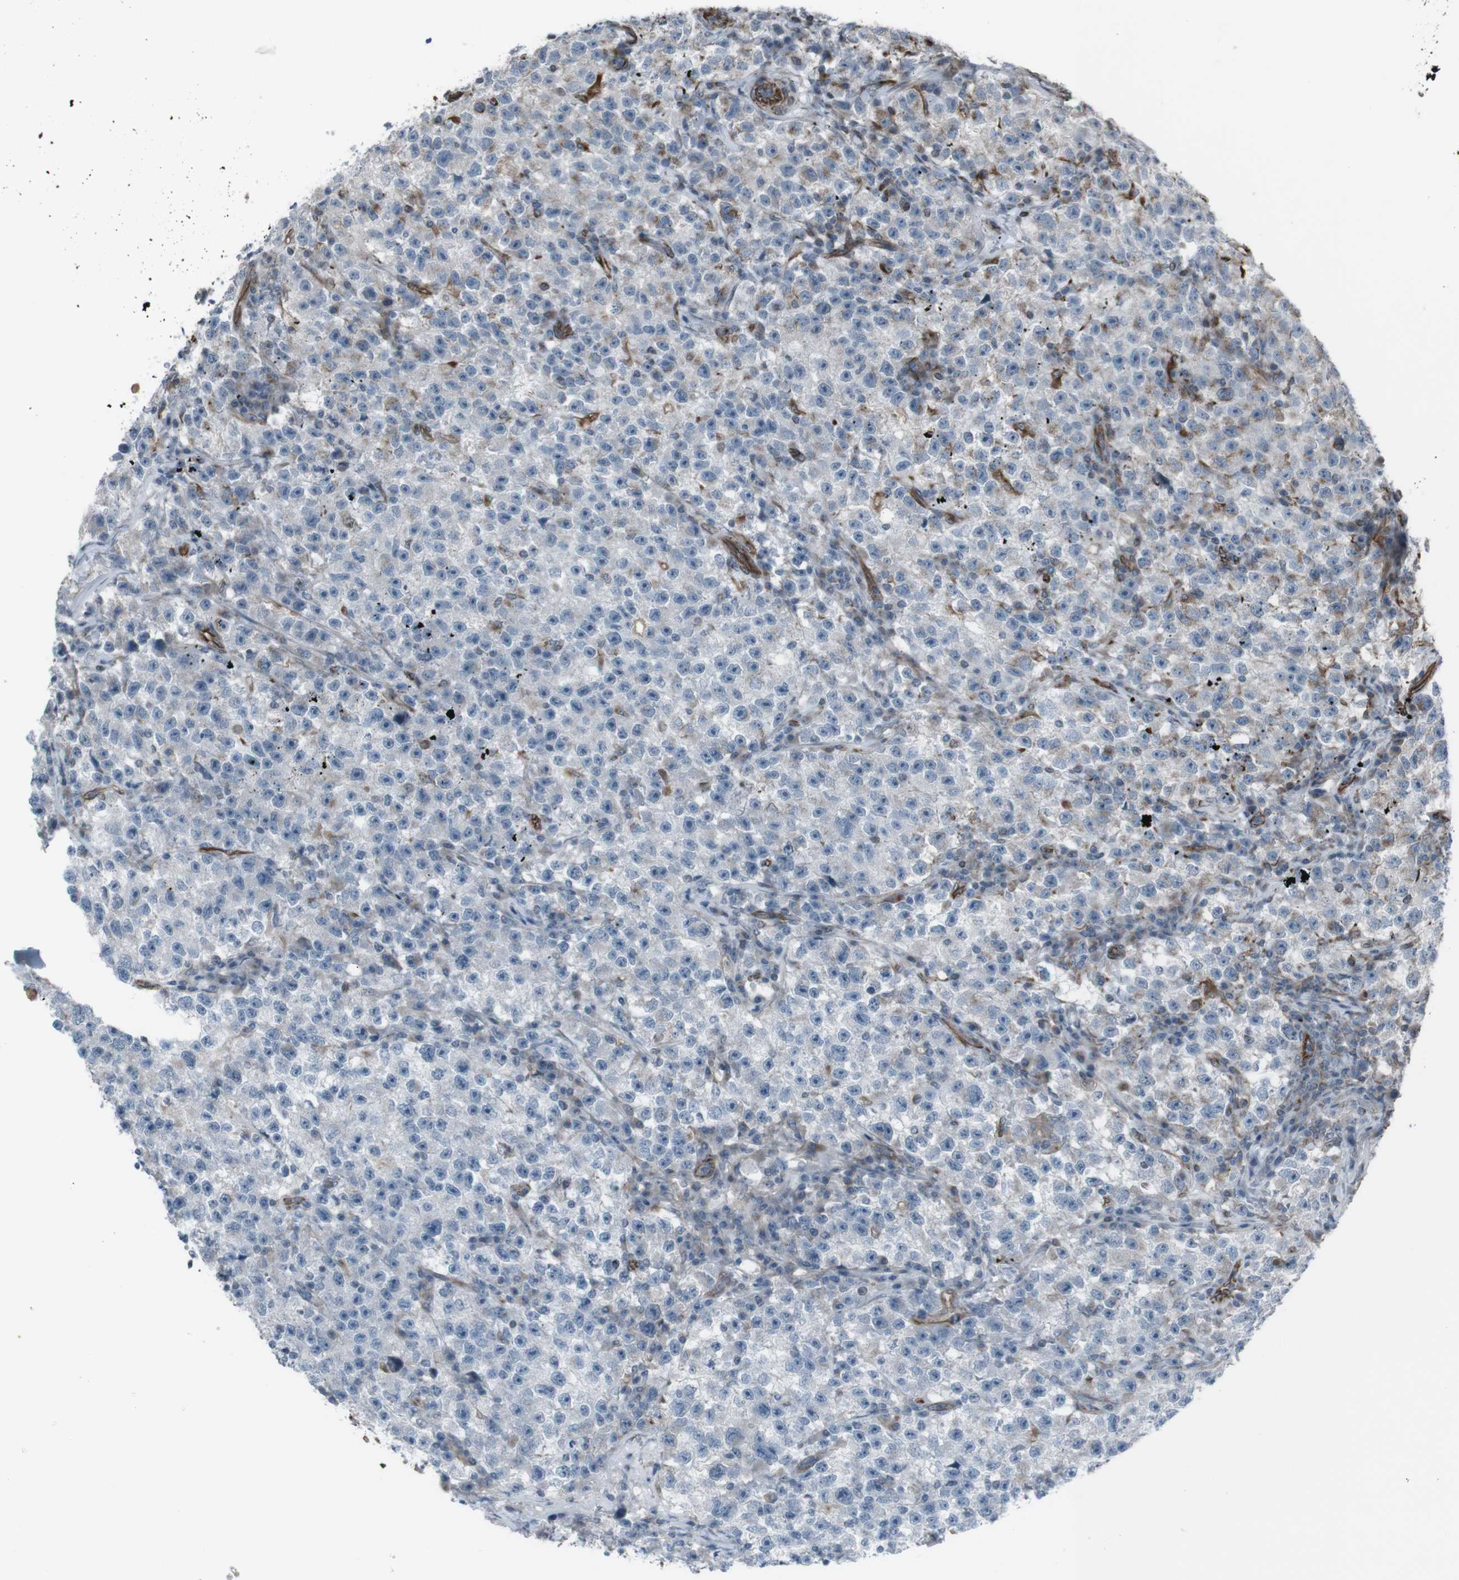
{"staining": {"intensity": "moderate", "quantity": "<25%", "location": "cytoplasmic/membranous"}, "tissue": "testis cancer", "cell_type": "Tumor cells", "image_type": "cancer", "snomed": [{"axis": "morphology", "description": "Seminoma, NOS"}, {"axis": "topography", "description": "Testis"}], "caption": "High-power microscopy captured an IHC image of seminoma (testis), revealing moderate cytoplasmic/membranous staining in approximately <25% of tumor cells.", "gene": "TMEM141", "patient": {"sex": "male", "age": 22}}